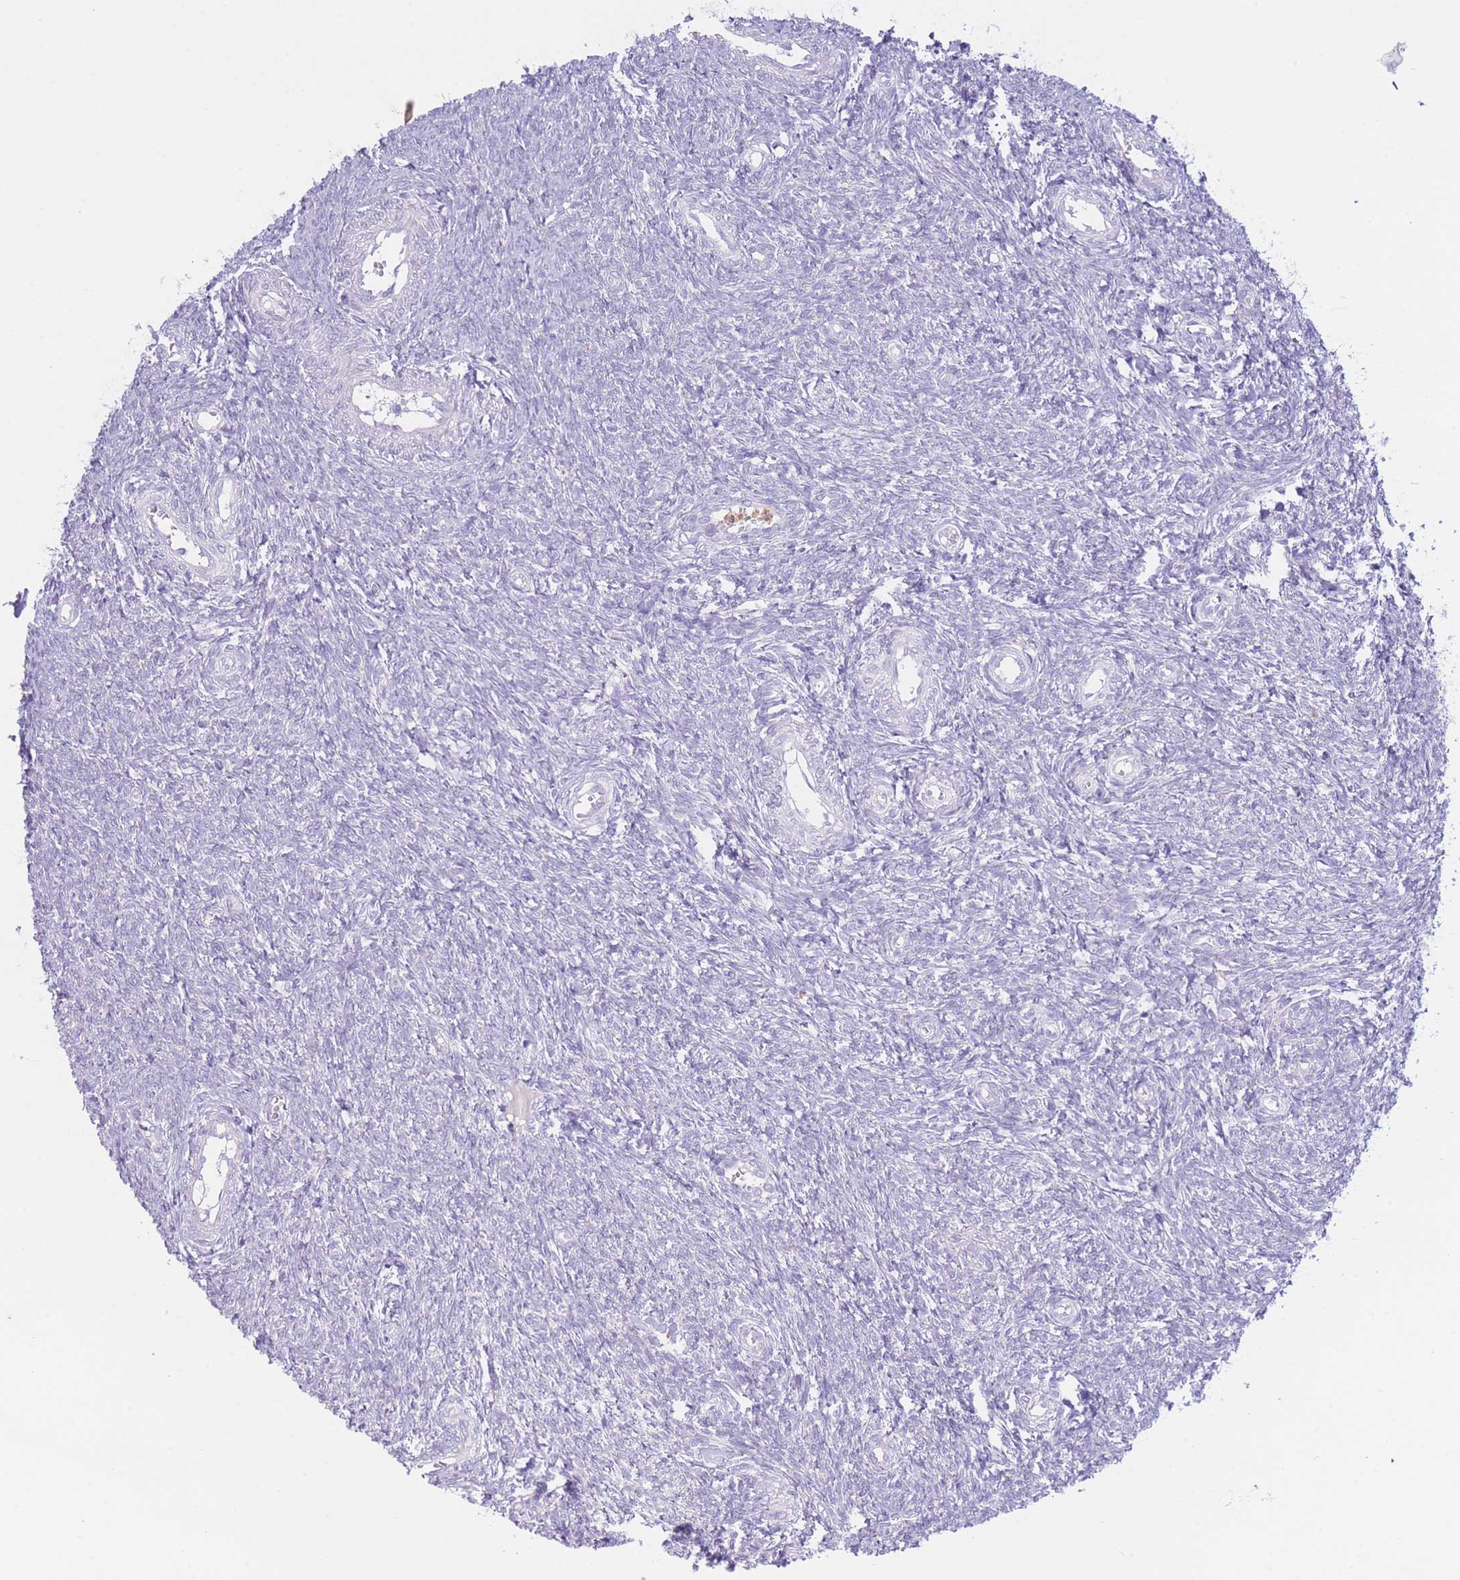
{"staining": {"intensity": "negative", "quantity": "none", "location": "none"}, "tissue": "ovary", "cell_type": "Ovarian stroma cells", "image_type": "normal", "snomed": [{"axis": "morphology", "description": "Normal tissue, NOS"}, {"axis": "topography", "description": "Ovary"}], "caption": "DAB (3,3'-diaminobenzidine) immunohistochemical staining of unremarkable ovary displays no significant positivity in ovarian stroma cells. (DAB (3,3'-diaminobenzidine) immunohistochemistry (IHC) visualized using brightfield microscopy, high magnification).", "gene": "CENPM", "patient": {"sex": "female", "age": 44}}